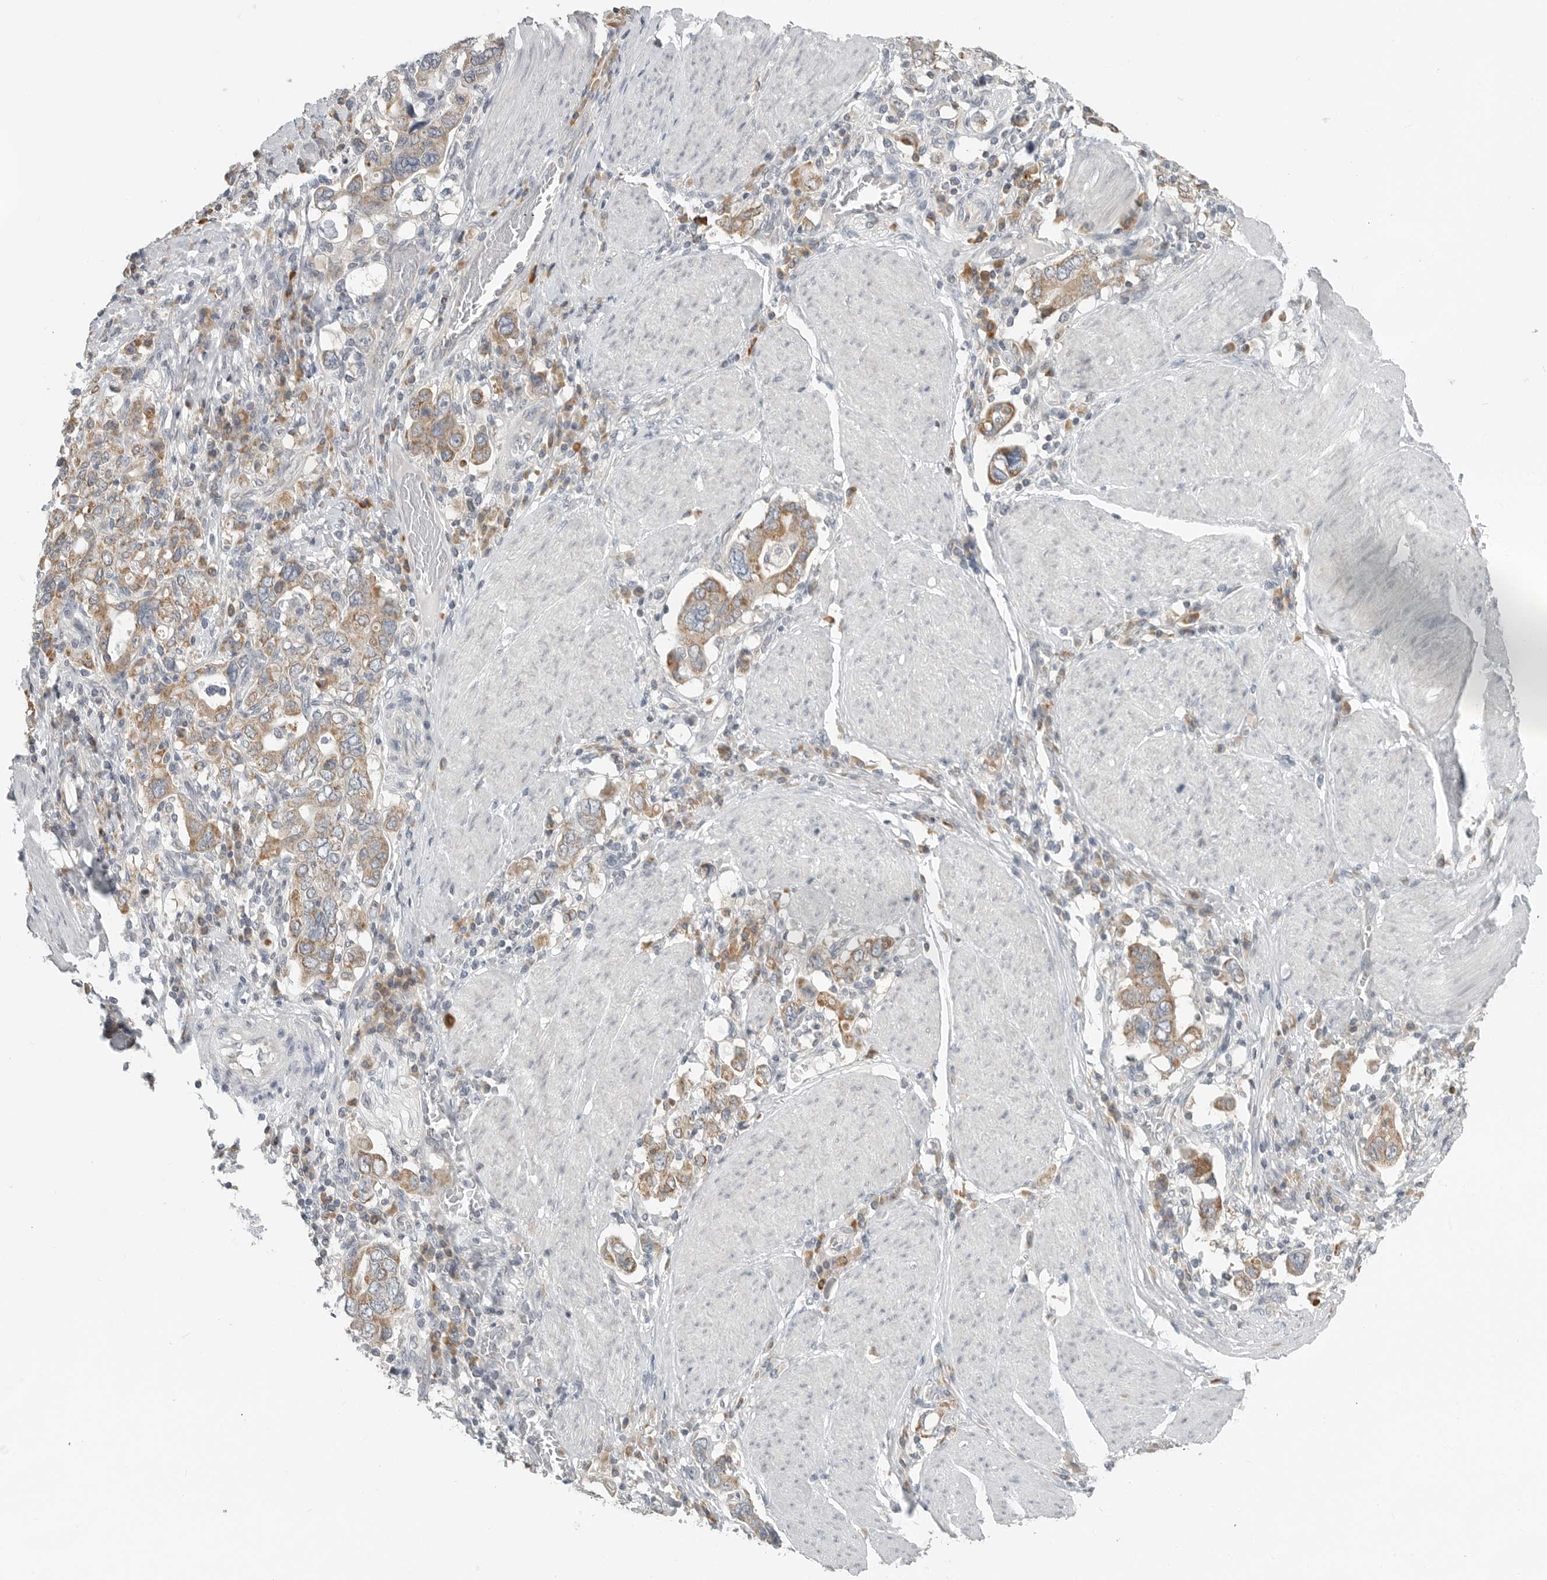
{"staining": {"intensity": "moderate", "quantity": ">75%", "location": "cytoplasmic/membranous"}, "tissue": "stomach cancer", "cell_type": "Tumor cells", "image_type": "cancer", "snomed": [{"axis": "morphology", "description": "Adenocarcinoma, NOS"}, {"axis": "topography", "description": "Stomach, upper"}], "caption": "High-power microscopy captured an immunohistochemistry image of stomach cancer (adenocarcinoma), revealing moderate cytoplasmic/membranous positivity in about >75% of tumor cells.", "gene": "IL12RB2", "patient": {"sex": "male", "age": 62}}